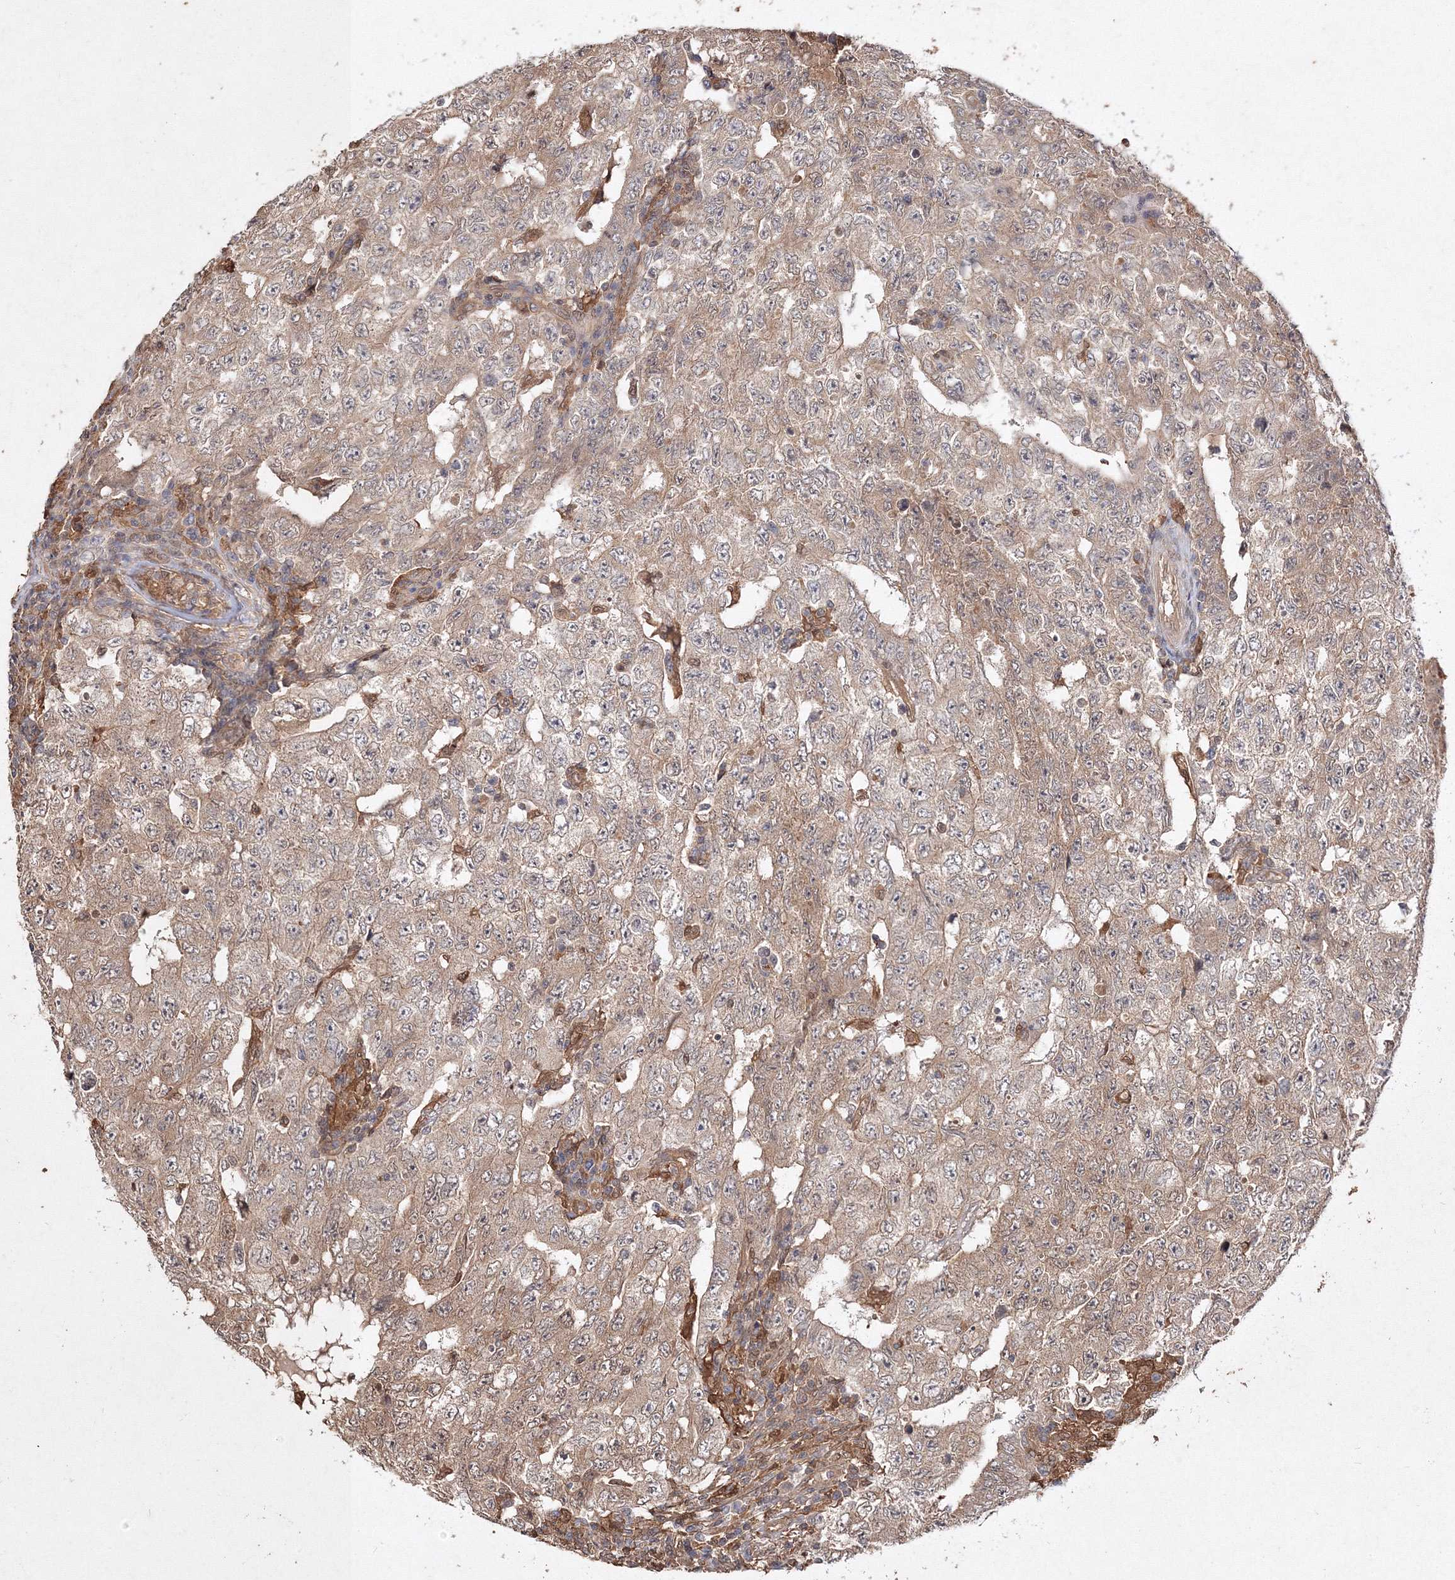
{"staining": {"intensity": "moderate", "quantity": "25%-75%", "location": "cytoplasmic/membranous"}, "tissue": "testis cancer", "cell_type": "Tumor cells", "image_type": "cancer", "snomed": [{"axis": "morphology", "description": "Carcinoma, Embryonal, NOS"}, {"axis": "topography", "description": "Testis"}], "caption": "Protein staining of embryonal carcinoma (testis) tissue shows moderate cytoplasmic/membranous staining in about 25%-75% of tumor cells. The protein is stained brown, and the nuclei are stained in blue (DAB (3,3'-diaminobenzidine) IHC with brightfield microscopy, high magnification).", "gene": "S100A11", "patient": {"sex": "male", "age": 26}}